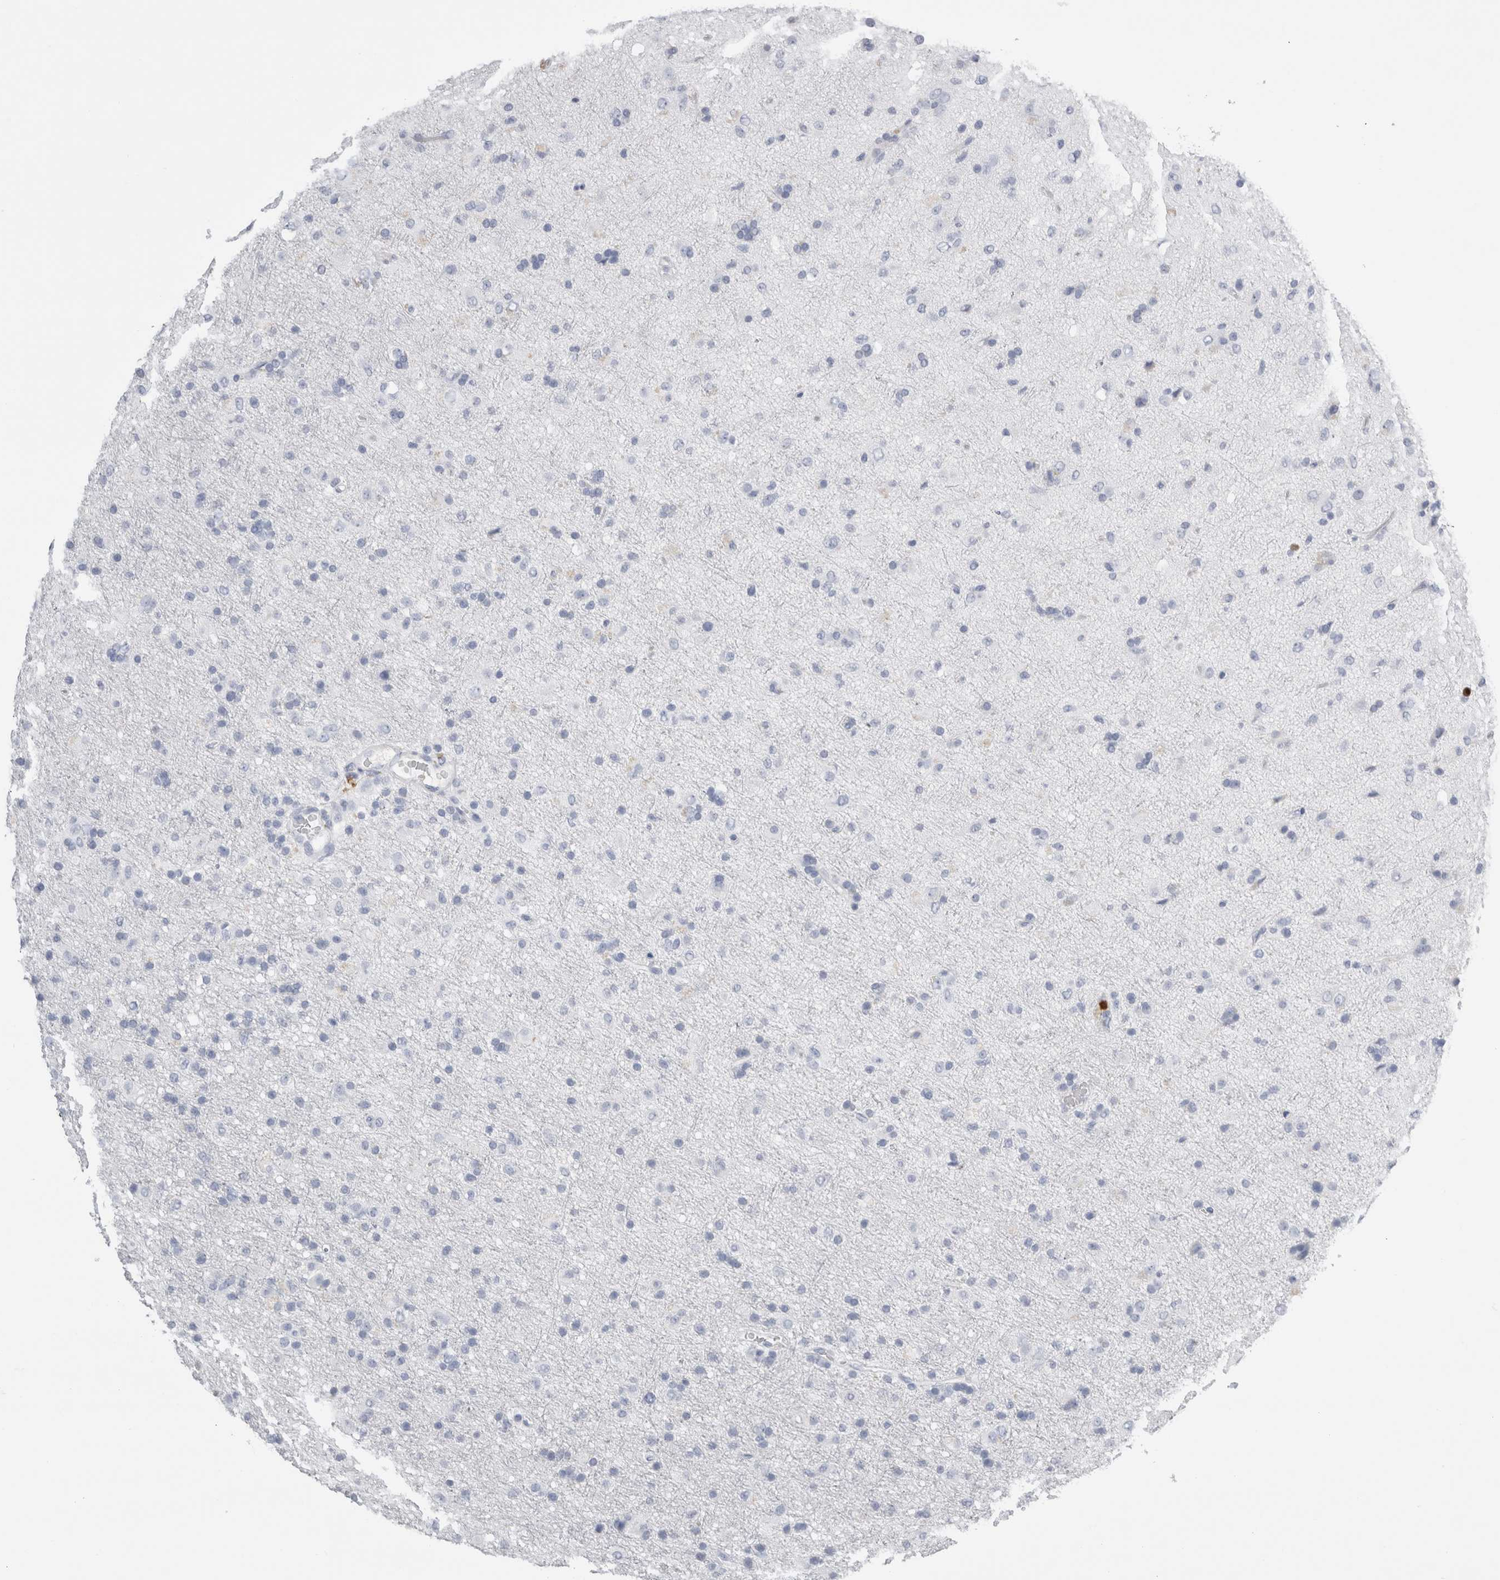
{"staining": {"intensity": "negative", "quantity": "none", "location": "none"}, "tissue": "glioma", "cell_type": "Tumor cells", "image_type": "cancer", "snomed": [{"axis": "morphology", "description": "Glioma, malignant, Low grade"}, {"axis": "topography", "description": "Brain"}], "caption": "This is an IHC image of human low-grade glioma (malignant). There is no expression in tumor cells.", "gene": "S100A12", "patient": {"sex": "male", "age": 65}}